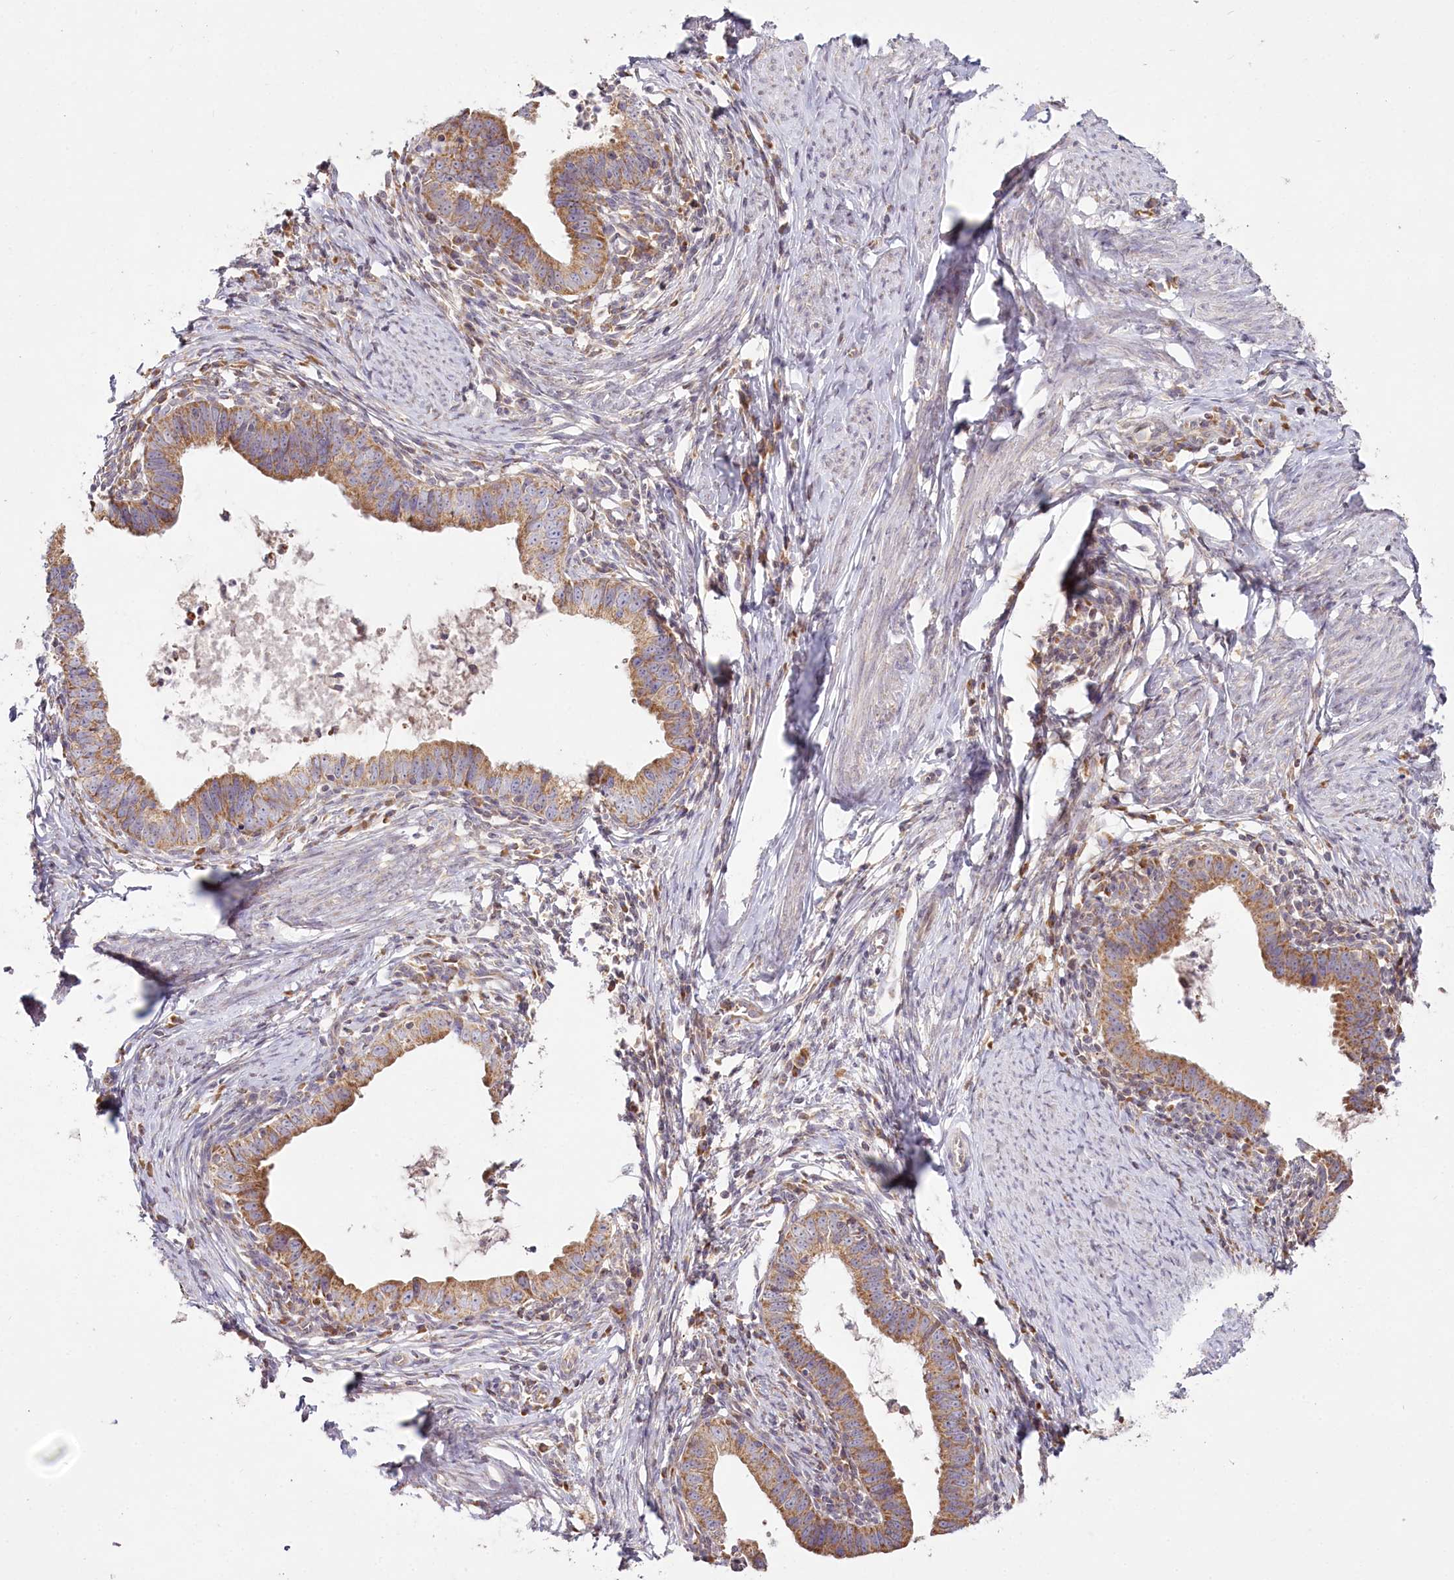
{"staining": {"intensity": "moderate", "quantity": ">75%", "location": "cytoplasmic/membranous"}, "tissue": "cervical cancer", "cell_type": "Tumor cells", "image_type": "cancer", "snomed": [{"axis": "morphology", "description": "Adenocarcinoma, NOS"}, {"axis": "topography", "description": "Cervix"}], "caption": "An image of adenocarcinoma (cervical) stained for a protein displays moderate cytoplasmic/membranous brown staining in tumor cells.", "gene": "ACOX2", "patient": {"sex": "female", "age": 36}}